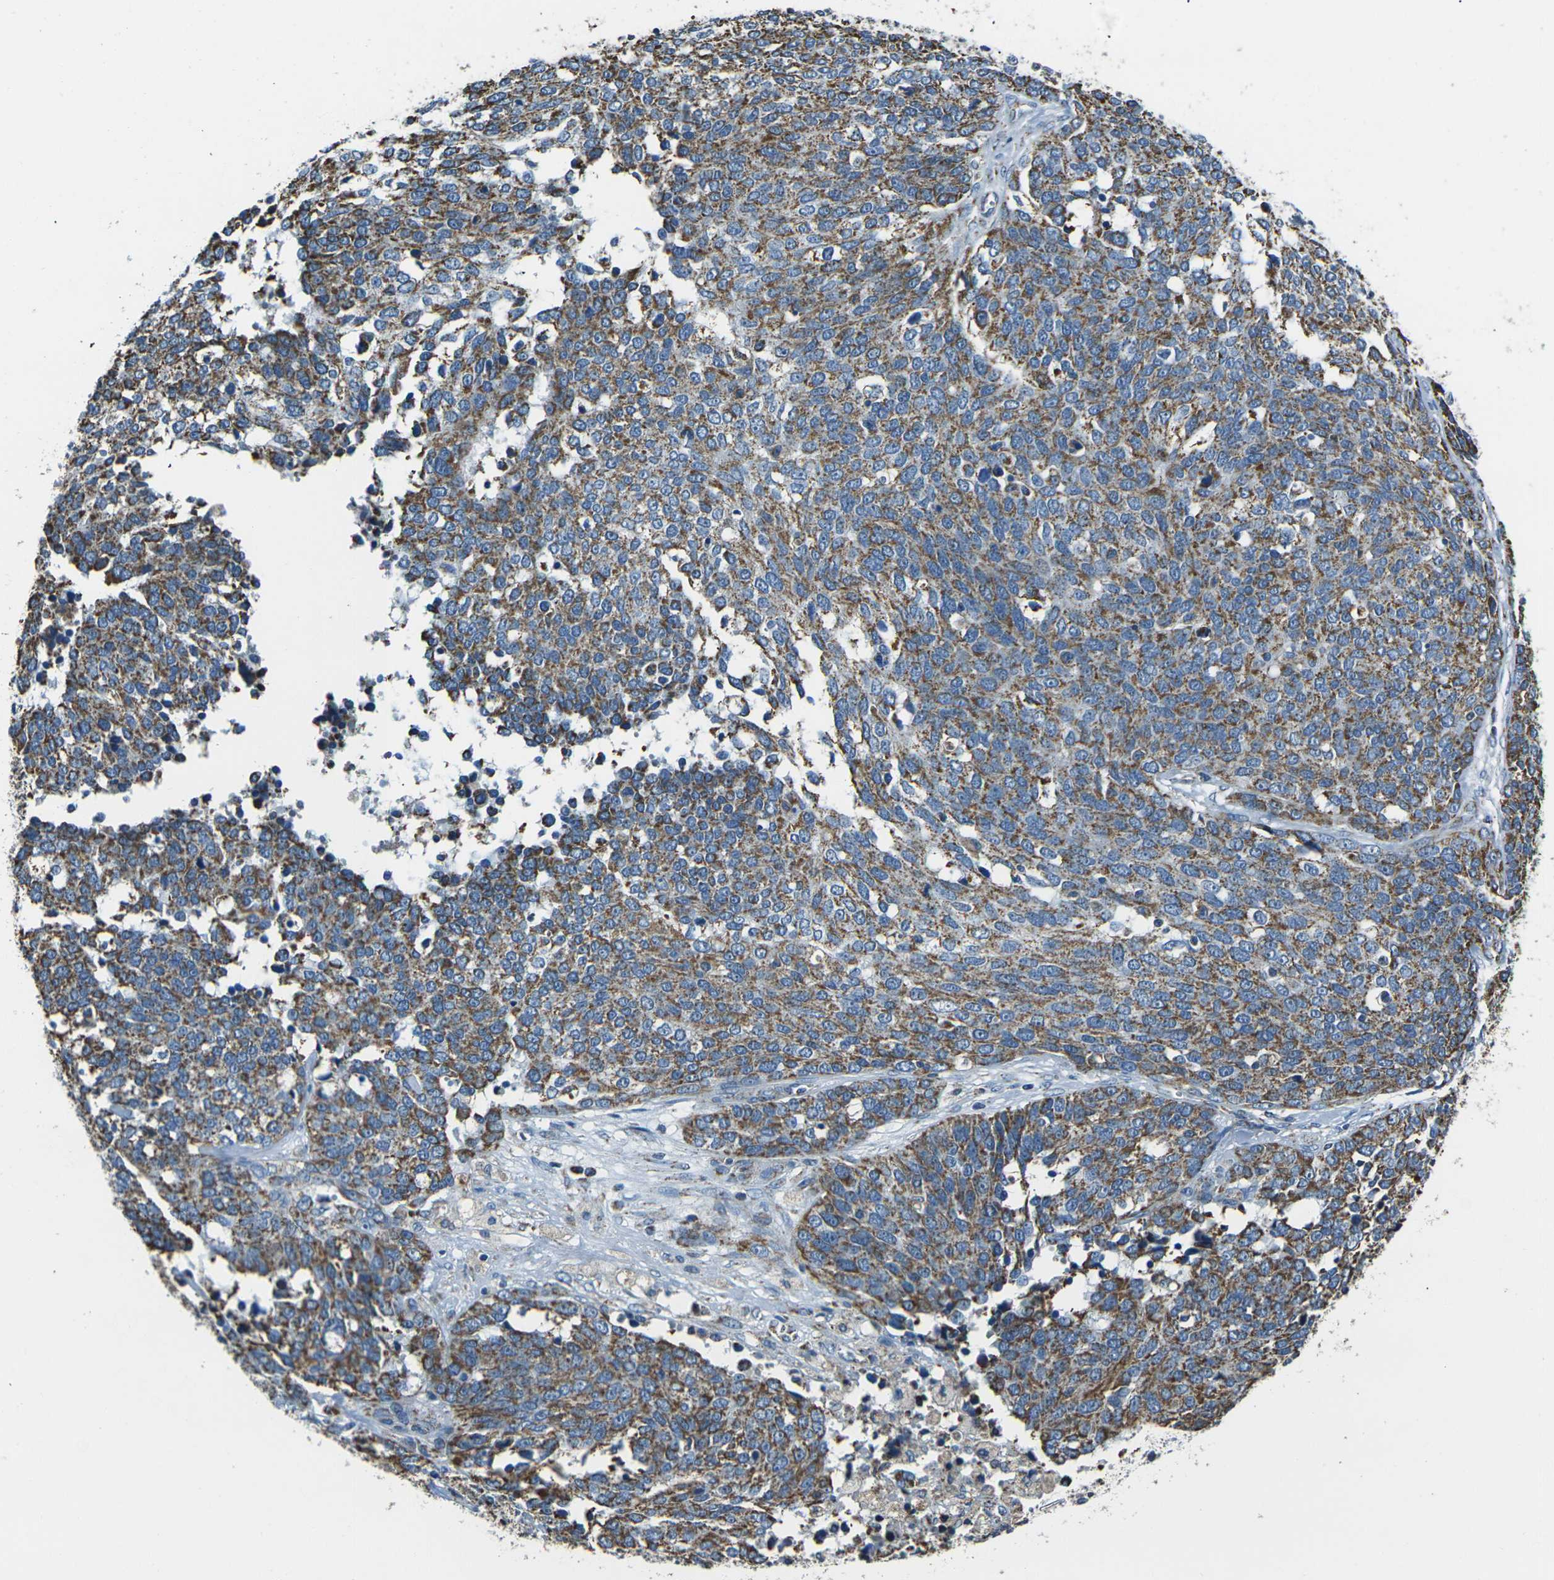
{"staining": {"intensity": "moderate", "quantity": ">75%", "location": "cytoplasmic/membranous"}, "tissue": "ovarian cancer", "cell_type": "Tumor cells", "image_type": "cancer", "snomed": [{"axis": "morphology", "description": "Cystadenocarcinoma, serous, NOS"}, {"axis": "topography", "description": "Ovary"}], "caption": "This histopathology image exhibits IHC staining of human ovarian serous cystadenocarcinoma, with medium moderate cytoplasmic/membranous staining in approximately >75% of tumor cells.", "gene": "IRF3", "patient": {"sex": "female", "age": 44}}